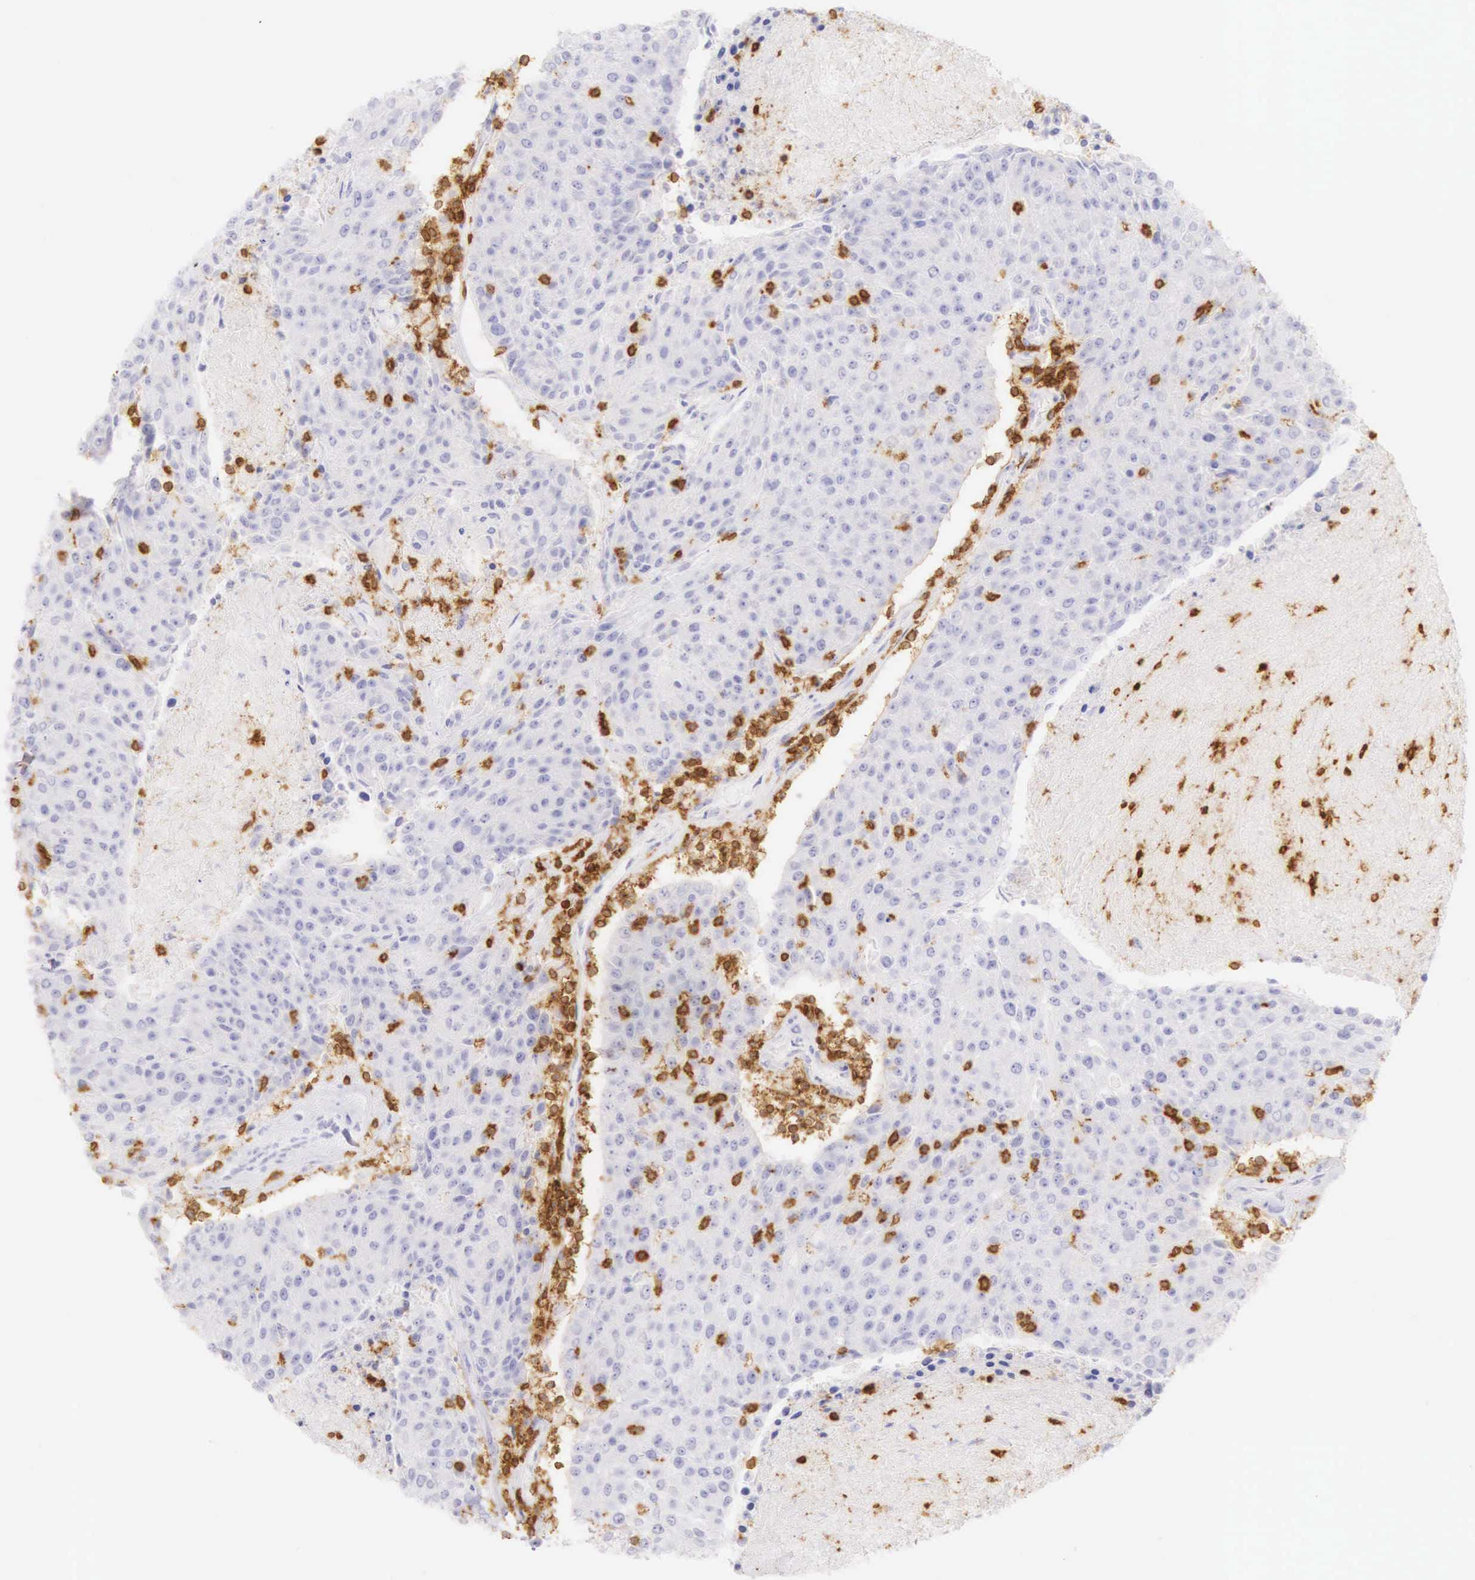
{"staining": {"intensity": "negative", "quantity": "none", "location": "none"}, "tissue": "urothelial cancer", "cell_type": "Tumor cells", "image_type": "cancer", "snomed": [{"axis": "morphology", "description": "Urothelial carcinoma, High grade"}, {"axis": "topography", "description": "Urinary bladder"}], "caption": "Immunohistochemical staining of urothelial carcinoma (high-grade) demonstrates no significant expression in tumor cells.", "gene": "CD3E", "patient": {"sex": "female", "age": 85}}